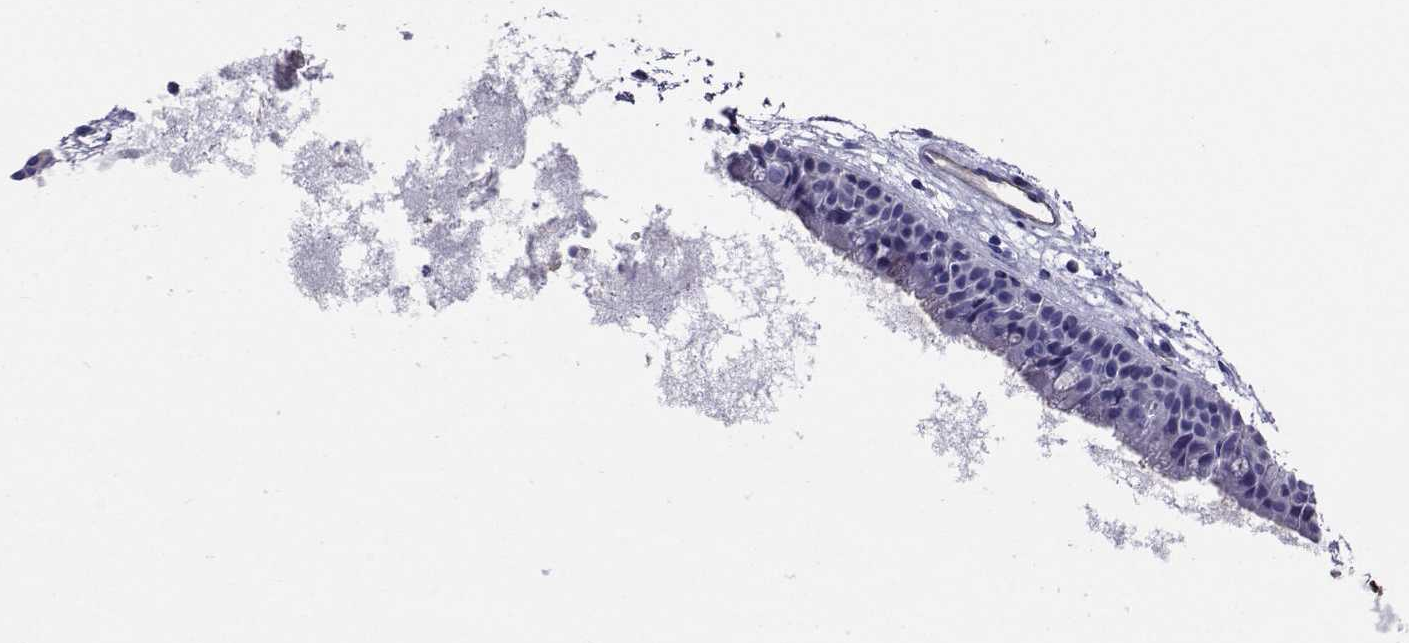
{"staining": {"intensity": "negative", "quantity": "none", "location": "none"}, "tissue": "nasopharynx", "cell_type": "Respiratory epithelial cells", "image_type": "normal", "snomed": [{"axis": "morphology", "description": "Normal tissue, NOS"}, {"axis": "topography", "description": "Nasopharynx"}], "caption": "Protein analysis of benign nasopharynx displays no significant positivity in respiratory epithelial cells.", "gene": "CLUL1", "patient": {"sex": "male", "age": 61}}